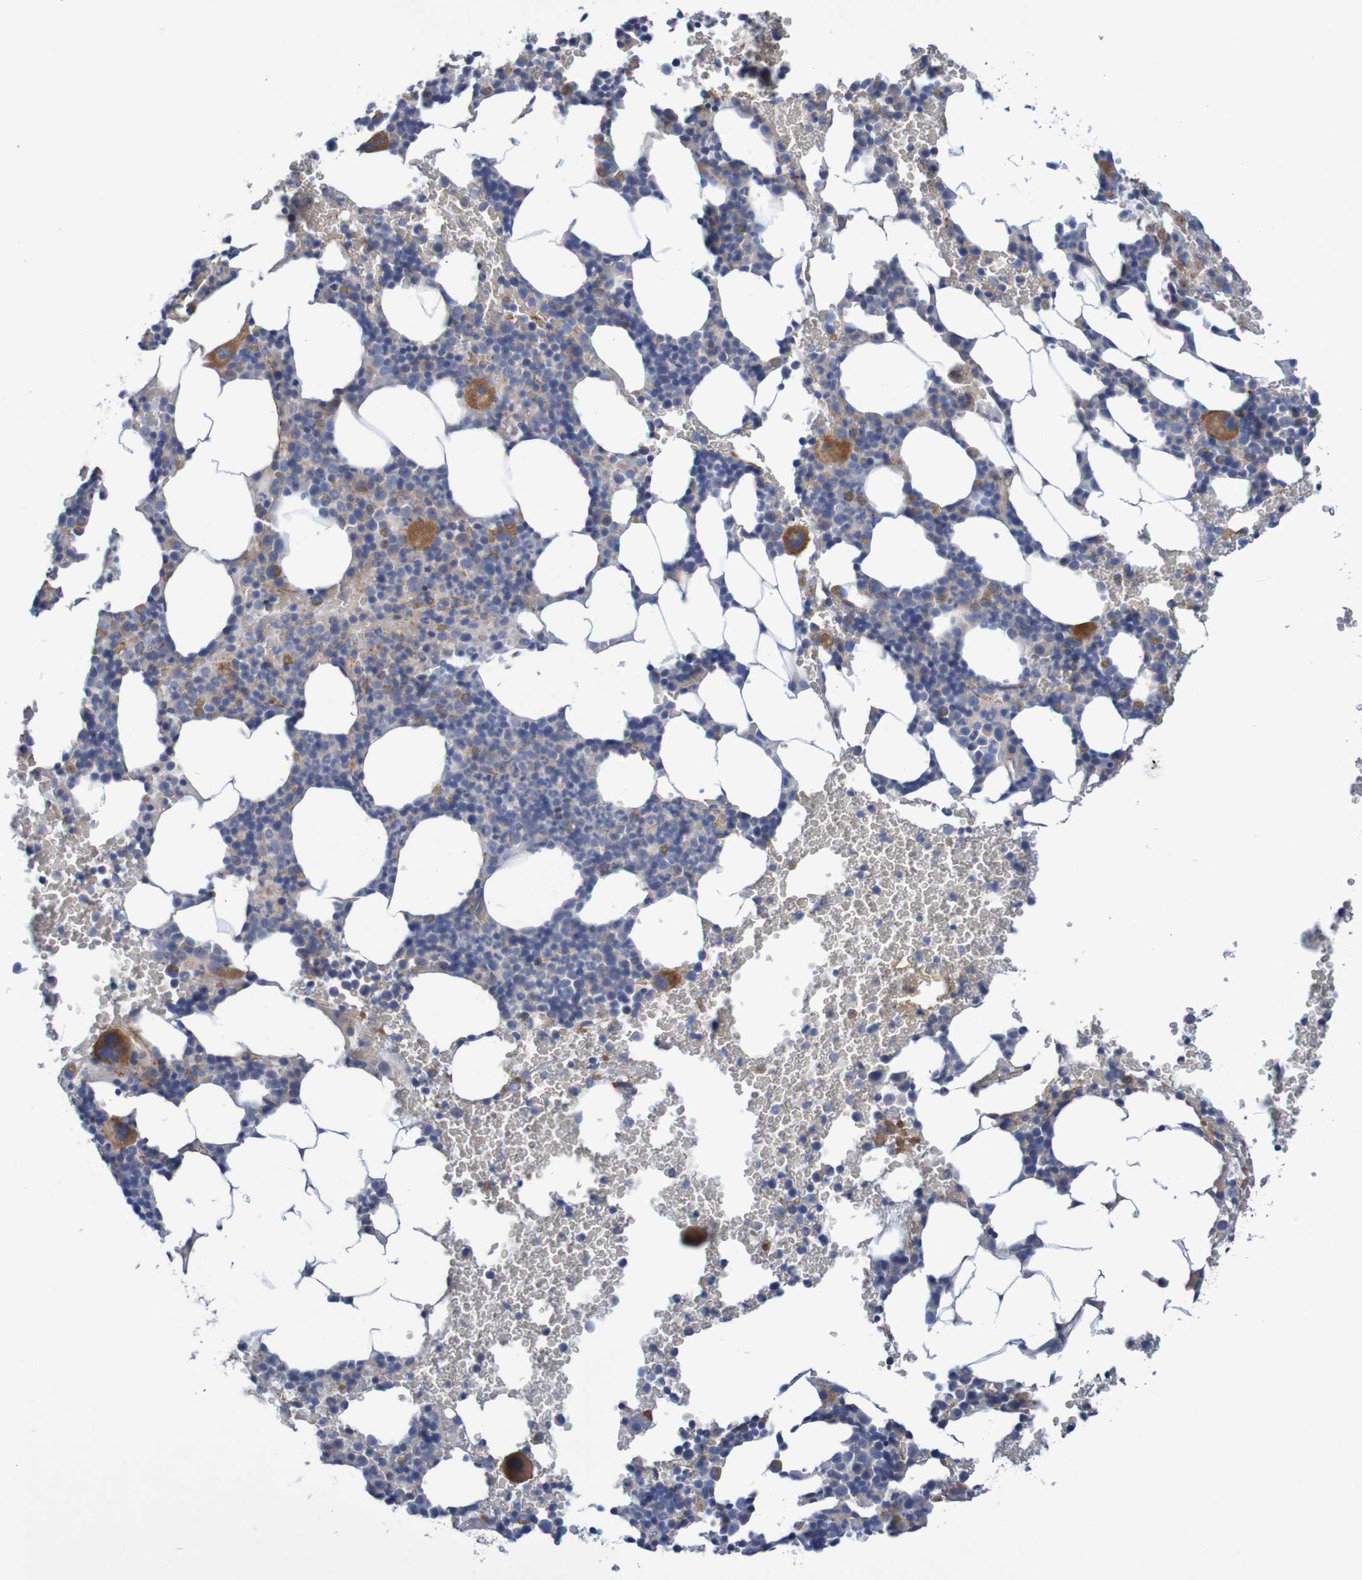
{"staining": {"intensity": "moderate", "quantity": "<25%", "location": "cytoplasmic/membranous"}, "tissue": "bone marrow", "cell_type": "Hematopoietic cells", "image_type": "normal", "snomed": [{"axis": "morphology", "description": "Normal tissue, NOS"}, {"axis": "morphology", "description": "Inflammation, NOS"}, {"axis": "topography", "description": "Bone marrow"}], "caption": "A brown stain labels moderate cytoplasmic/membranous positivity of a protein in hematopoietic cells of normal bone marrow. The staining was performed using DAB (3,3'-diaminobenzidine) to visualize the protein expression in brown, while the nuclei were stained in blue with hematoxylin (Magnification: 20x).", "gene": "NECTIN2", "patient": {"sex": "female", "age": 70}}